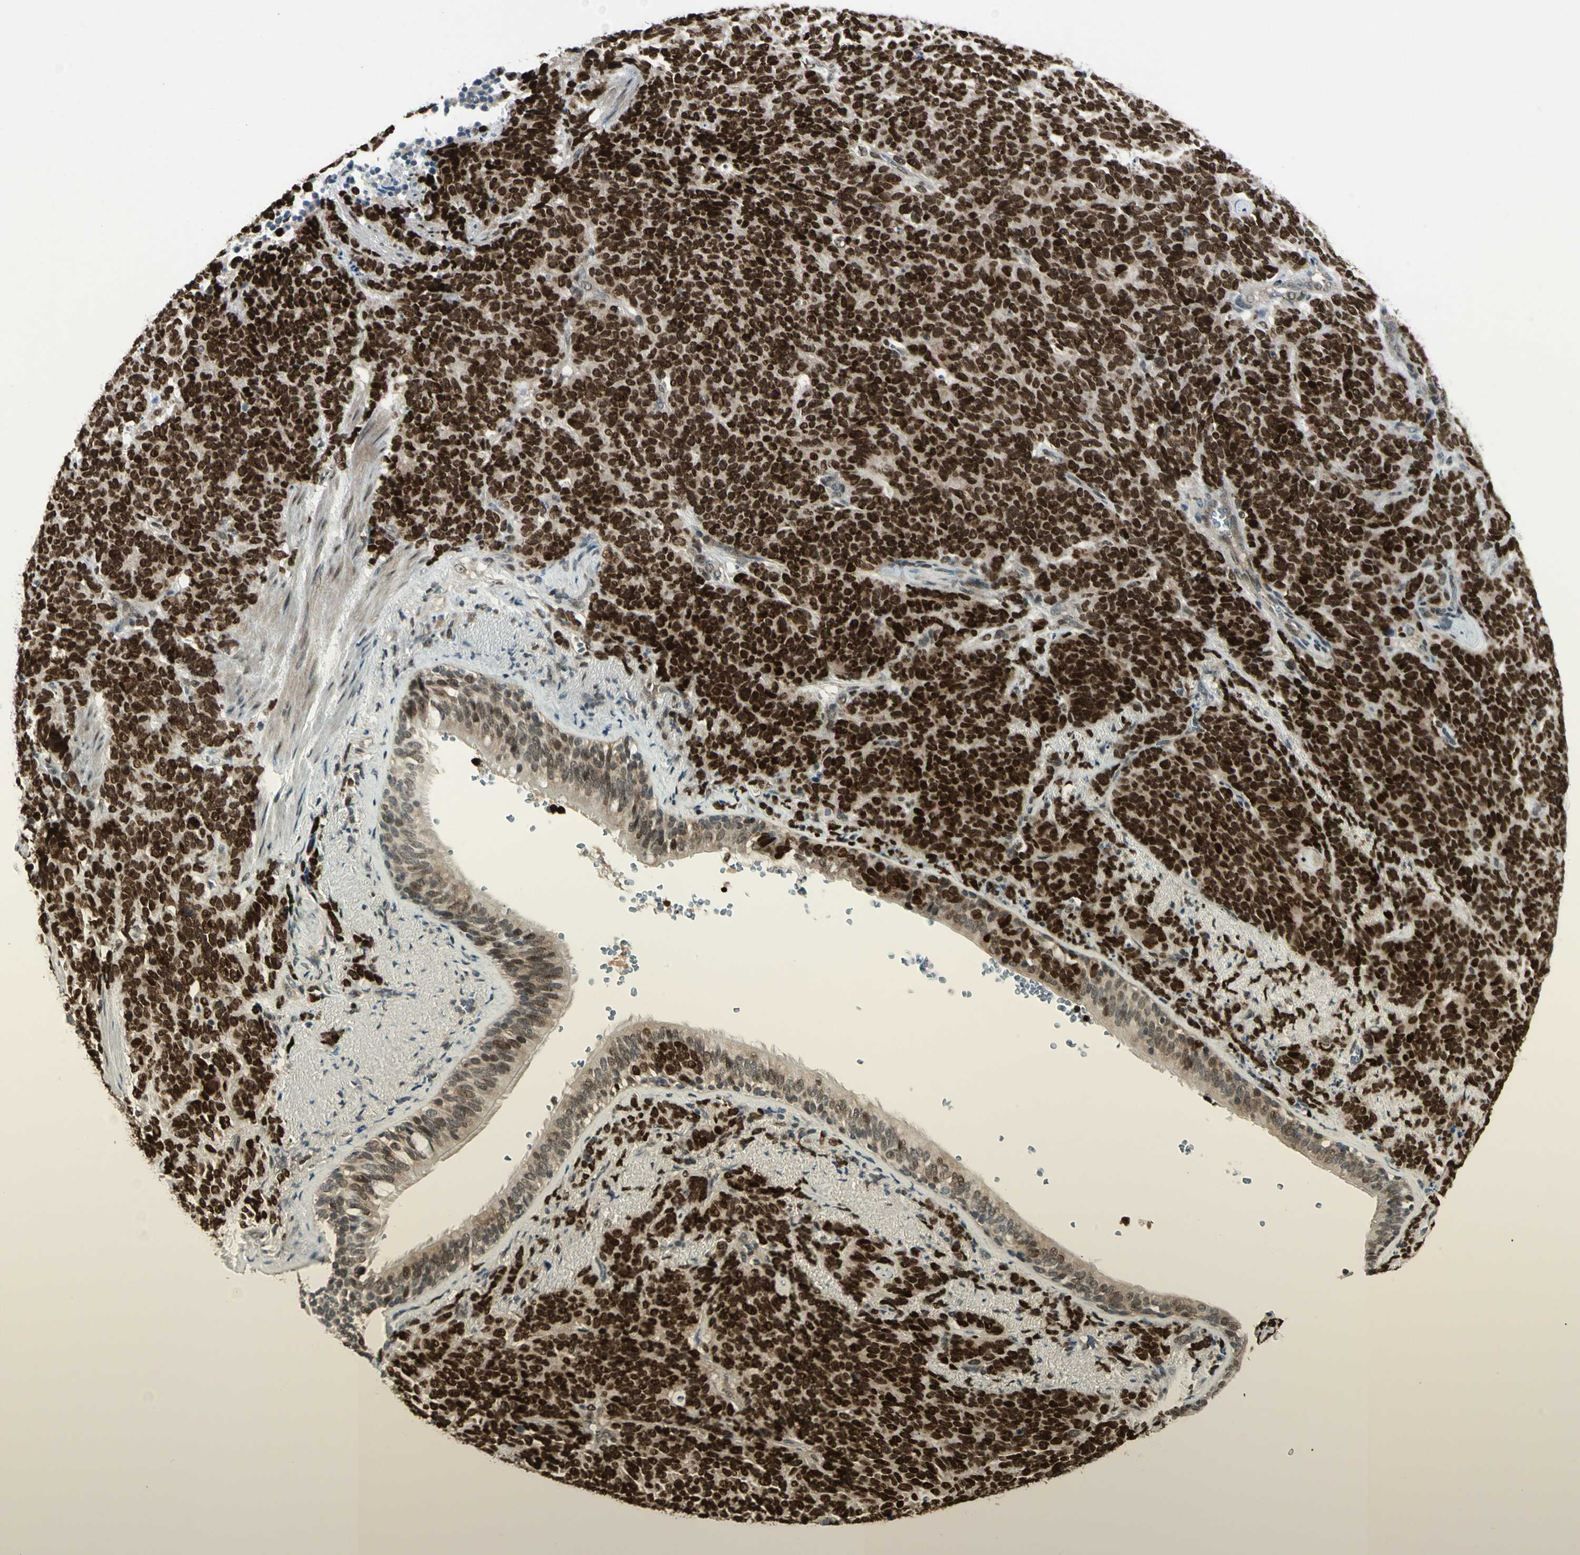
{"staining": {"intensity": "strong", "quantity": ">75%", "location": "nuclear"}, "tissue": "lung cancer", "cell_type": "Tumor cells", "image_type": "cancer", "snomed": [{"axis": "morphology", "description": "Neoplasm, malignant, NOS"}, {"axis": "topography", "description": "Lung"}], "caption": "Lung cancer (neoplasm (malignant)) stained with a protein marker demonstrates strong staining in tumor cells.", "gene": "GTF3A", "patient": {"sex": "female", "age": 58}}